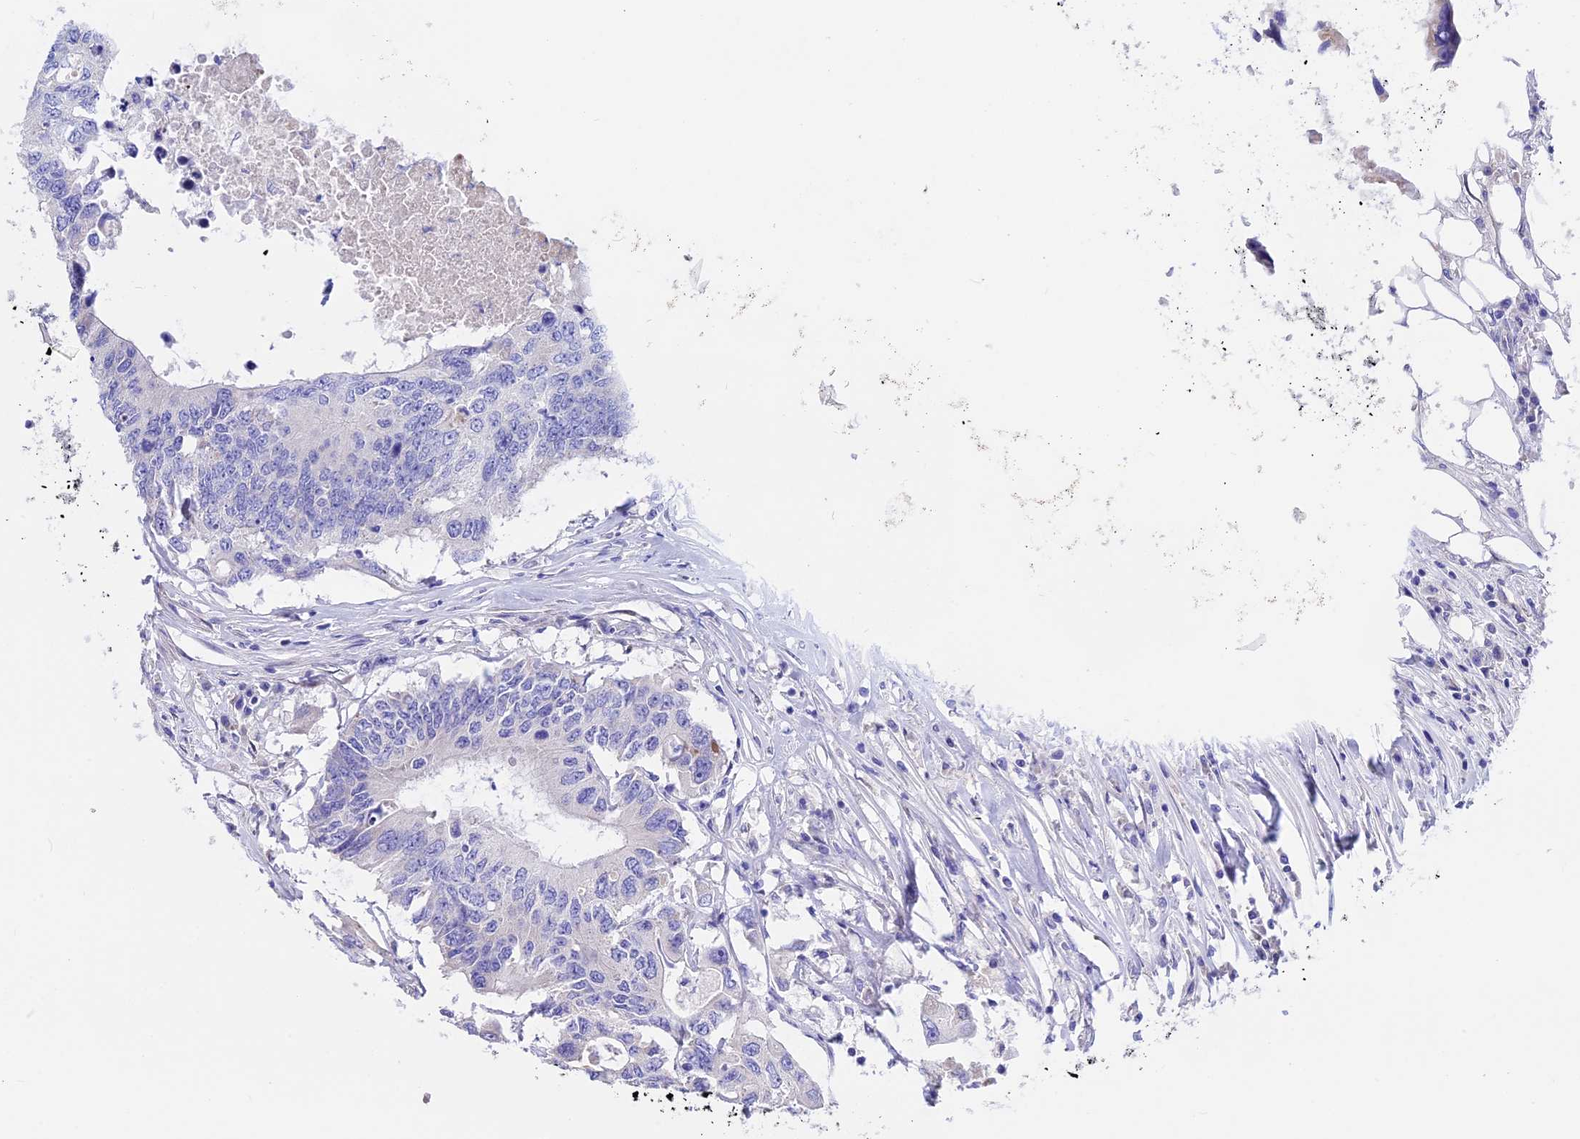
{"staining": {"intensity": "negative", "quantity": "none", "location": "none"}, "tissue": "colorectal cancer", "cell_type": "Tumor cells", "image_type": "cancer", "snomed": [{"axis": "morphology", "description": "Adenocarcinoma, NOS"}, {"axis": "topography", "description": "Colon"}], "caption": "IHC histopathology image of neoplastic tissue: human adenocarcinoma (colorectal) stained with DAB displays no significant protein staining in tumor cells.", "gene": "TMEM138", "patient": {"sex": "male", "age": 71}}